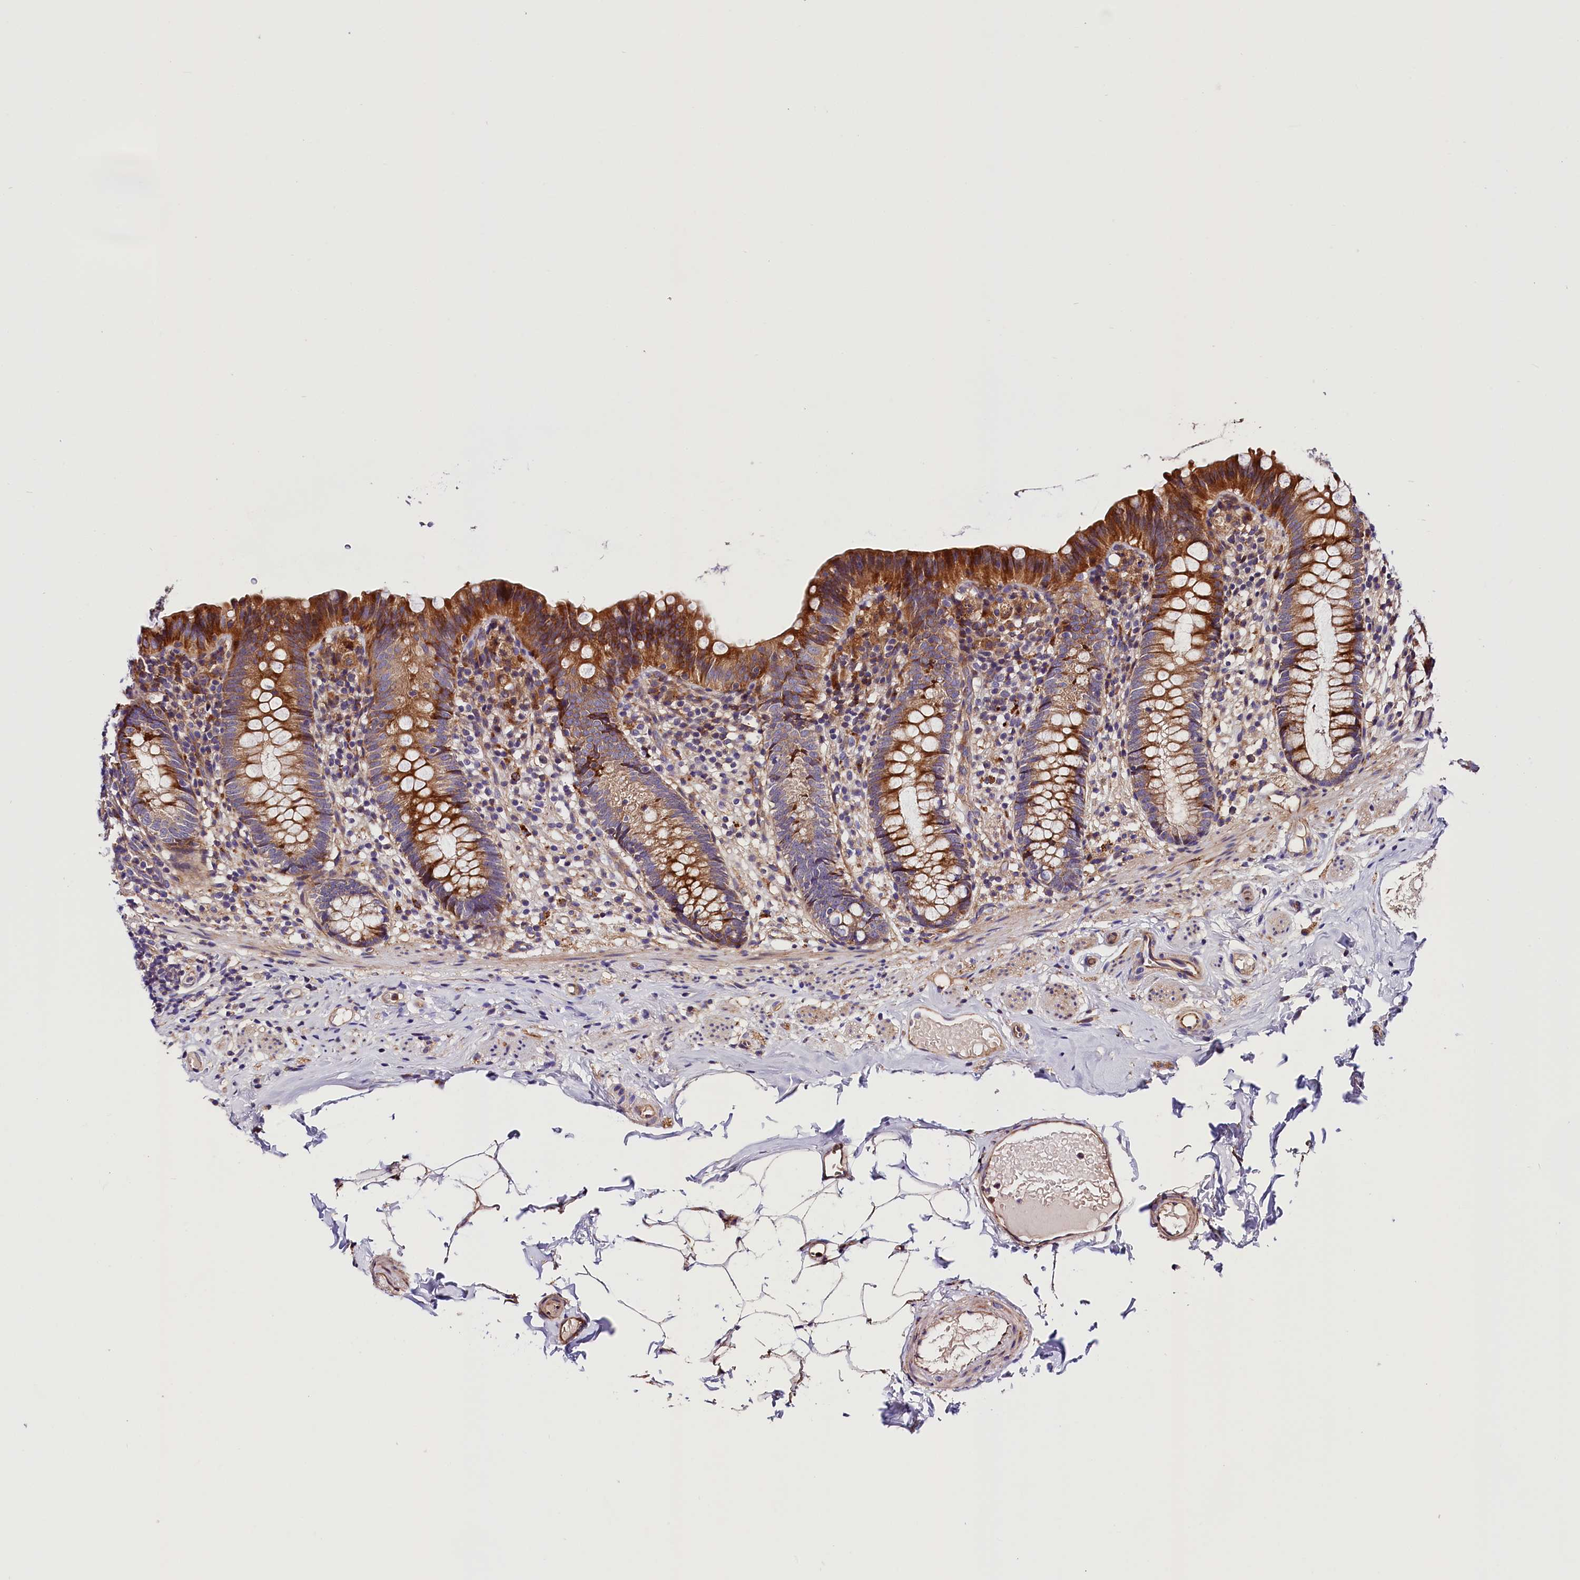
{"staining": {"intensity": "moderate", "quantity": ">75%", "location": "cytoplasmic/membranous"}, "tissue": "appendix", "cell_type": "Glandular cells", "image_type": "normal", "snomed": [{"axis": "morphology", "description": "Normal tissue, NOS"}, {"axis": "topography", "description": "Appendix"}], "caption": "Moderate cytoplasmic/membranous positivity for a protein is appreciated in approximately >75% of glandular cells of benign appendix using immunohistochemistry (IHC).", "gene": "ARMC6", "patient": {"sex": "male", "age": 55}}